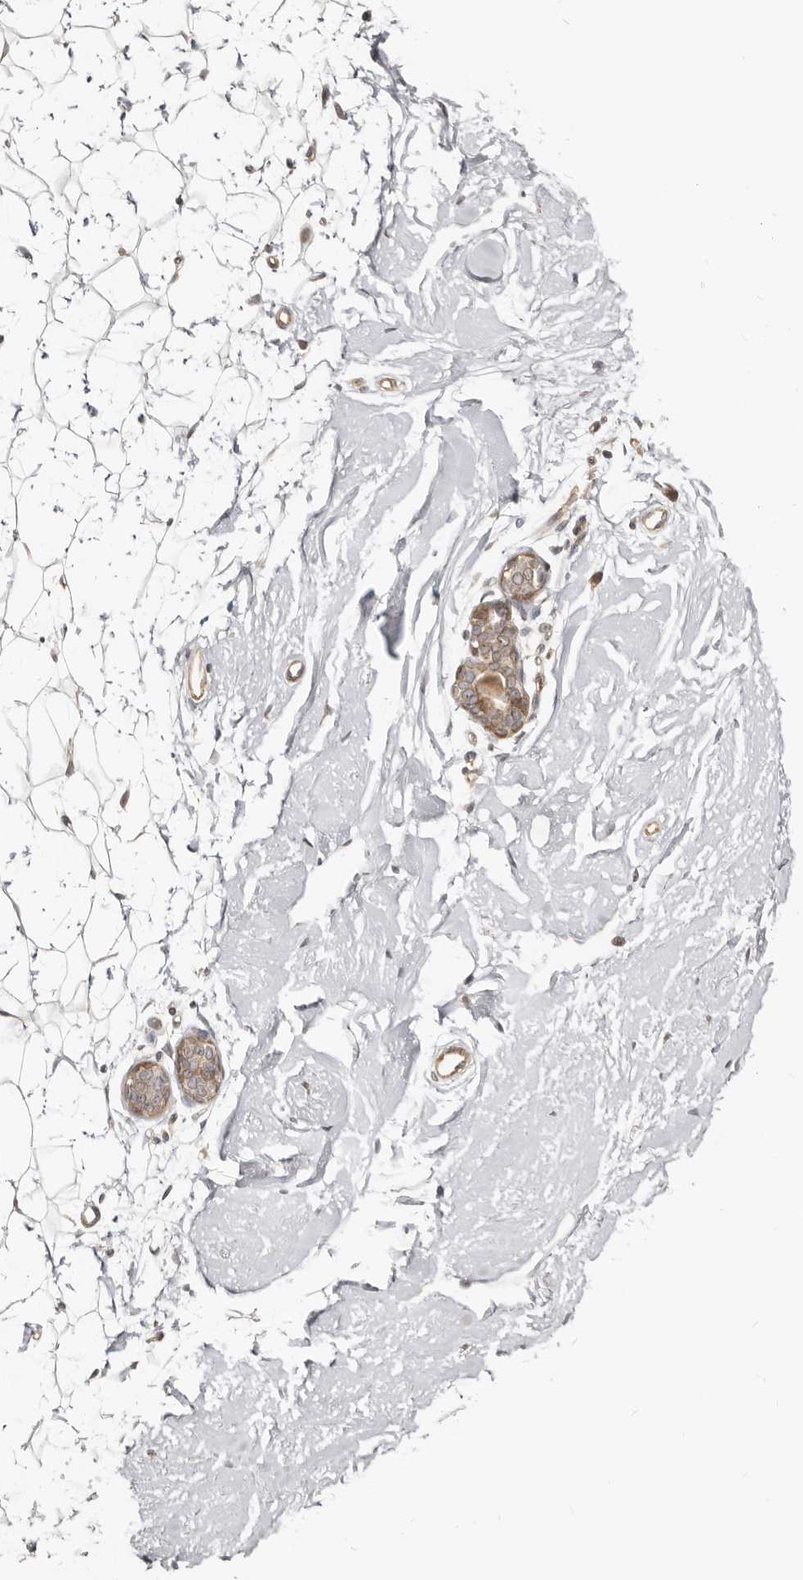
{"staining": {"intensity": "weak", "quantity": "25%-75%", "location": "nuclear"}, "tissue": "adipose tissue", "cell_type": "Adipocytes", "image_type": "normal", "snomed": [{"axis": "morphology", "description": "Normal tissue, NOS"}, {"axis": "topography", "description": "Breast"}], "caption": "Unremarkable adipose tissue shows weak nuclear staining in about 25%-75% of adipocytes The staining was performed using DAB (3,3'-diaminobenzidine) to visualize the protein expression in brown, while the nuclei were stained in blue with hematoxylin (Magnification: 20x)..", "gene": "NUP153", "patient": {"sex": "female", "age": 23}}